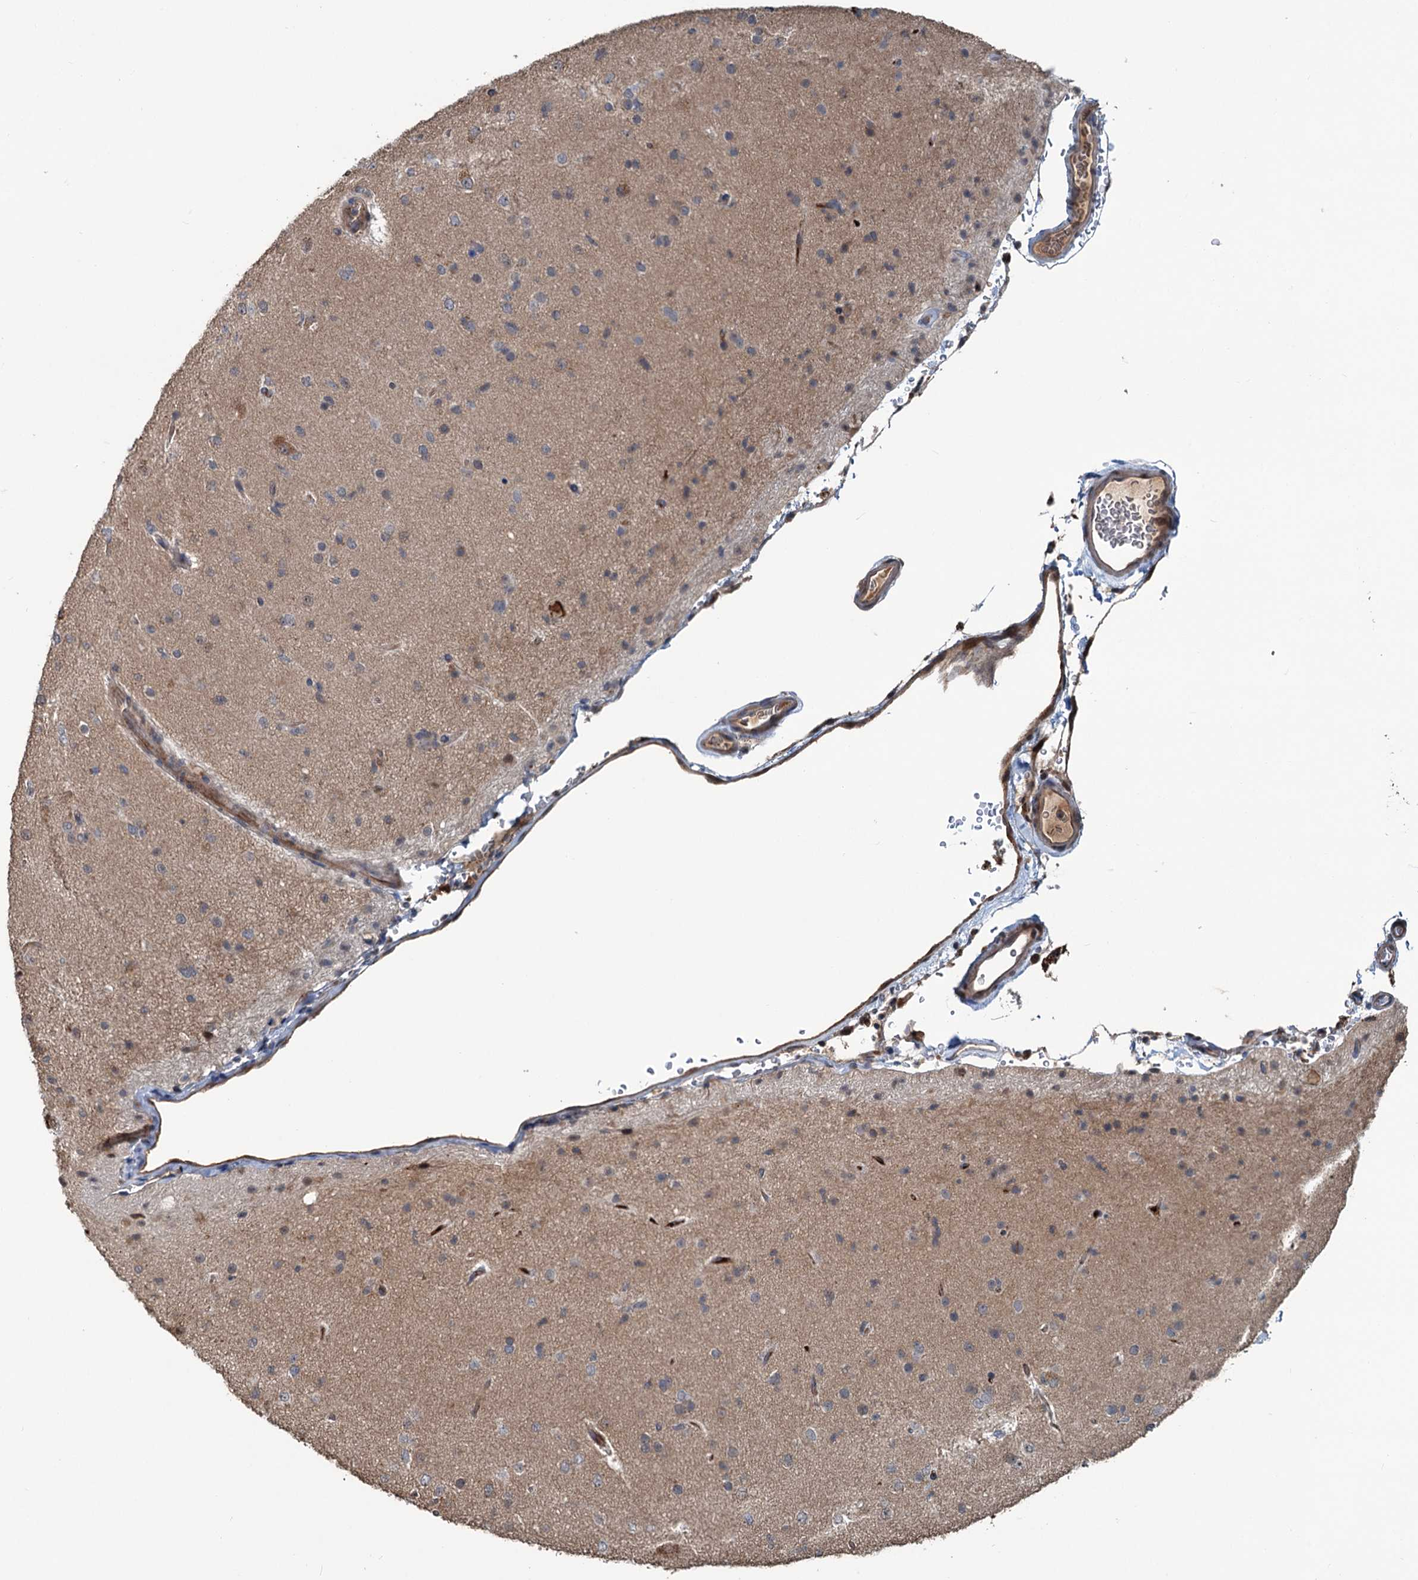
{"staining": {"intensity": "negative", "quantity": "none", "location": "none"}, "tissue": "glioma", "cell_type": "Tumor cells", "image_type": "cancer", "snomed": [{"axis": "morphology", "description": "Glioma, malignant, Low grade"}, {"axis": "topography", "description": "Brain"}], "caption": "The histopathology image displays no staining of tumor cells in glioma.", "gene": "TEDC1", "patient": {"sex": "male", "age": 65}}